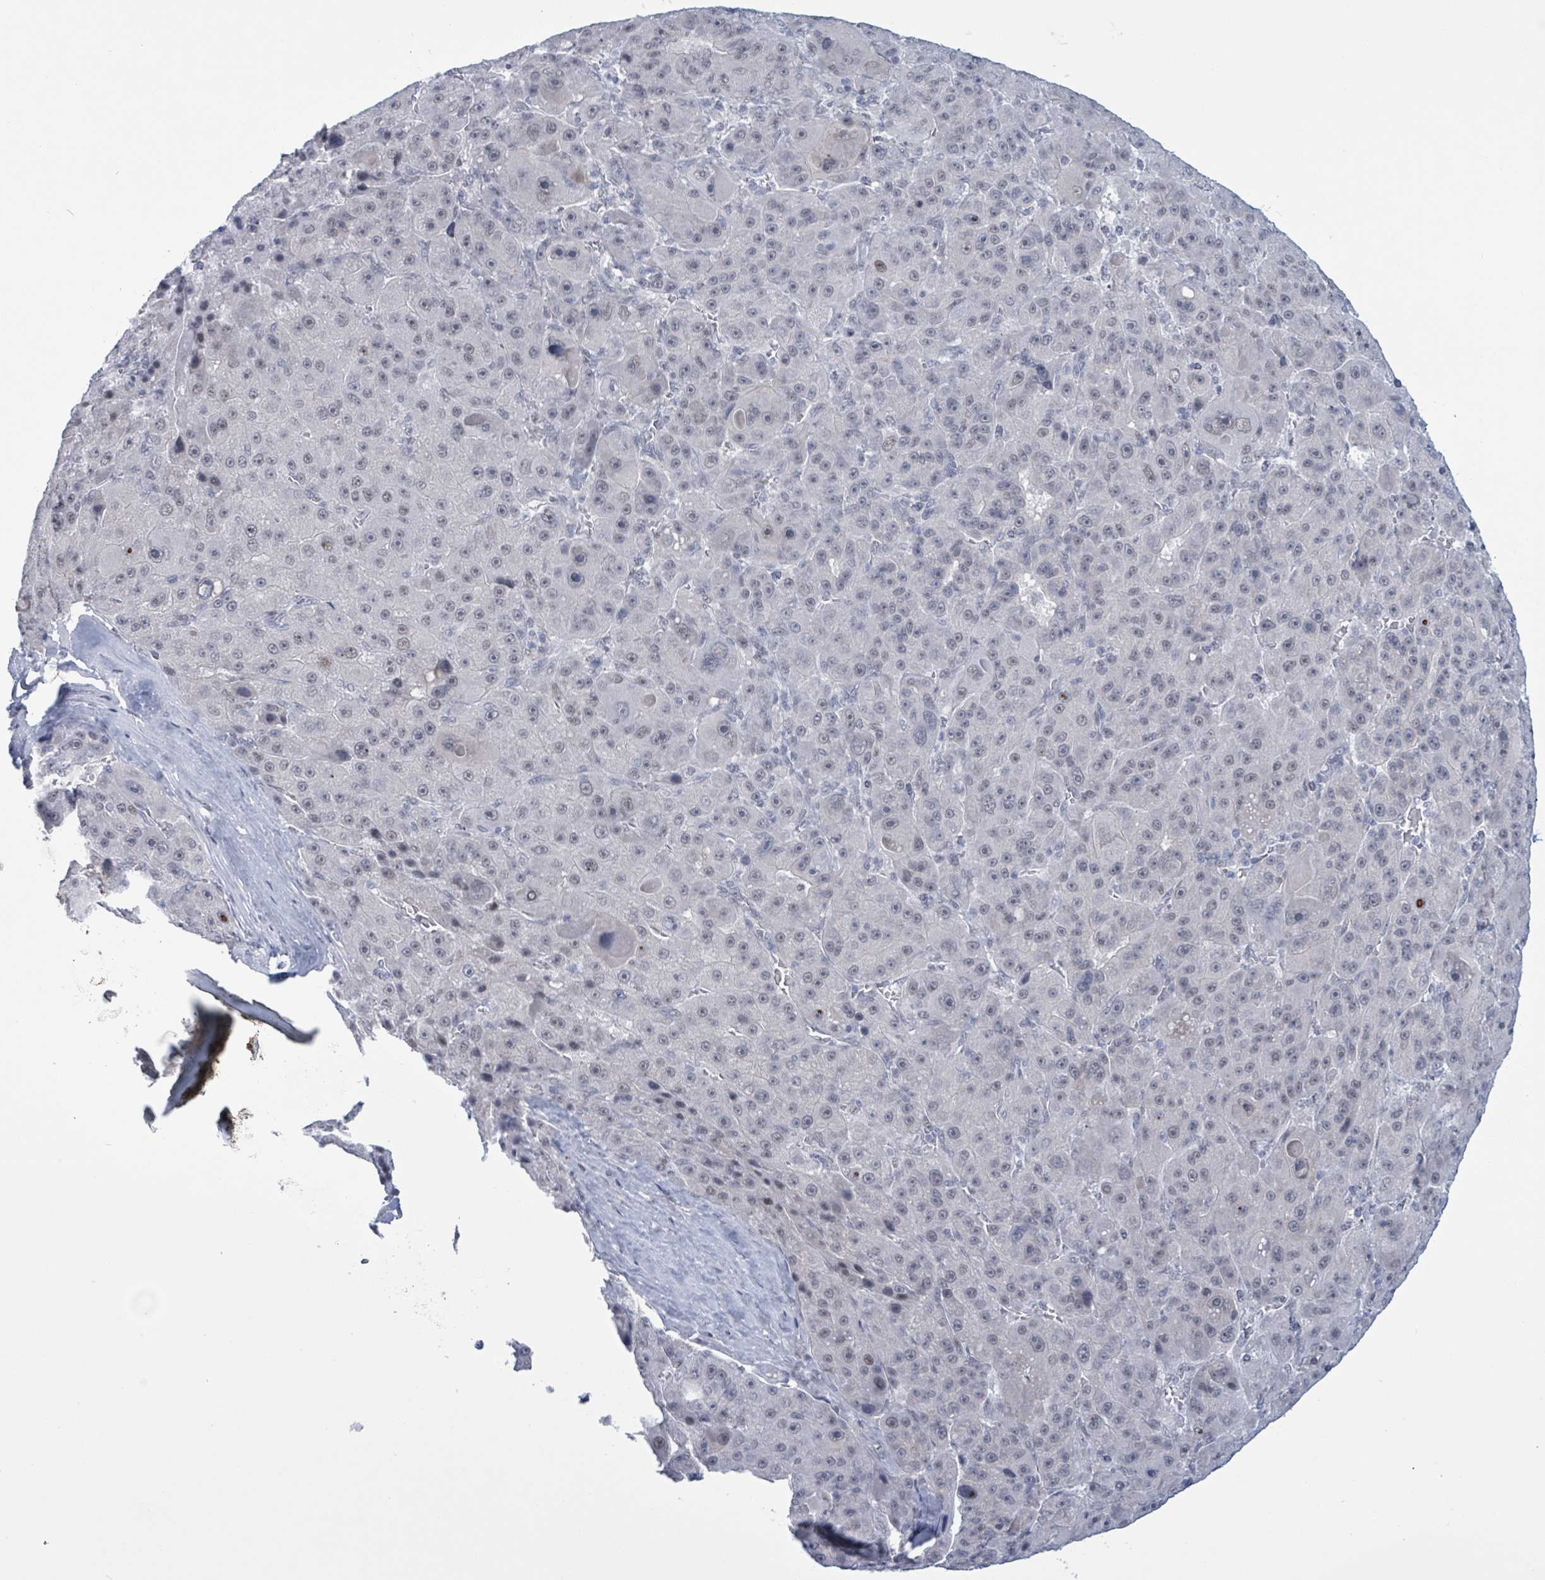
{"staining": {"intensity": "weak", "quantity": "25%-75%", "location": "nuclear"}, "tissue": "liver cancer", "cell_type": "Tumor cells", "image_type": "cancer", "snomed": [{"axis": "morphology", "description": "Carcinoma, Hepatocellular, NOS"}, {"axis": "topography", "description": "Liver"}], "caption": "IHC staining of liver cancer (hepatocellular carcinoma), which demonstrates low levels of weak nuclear expression in about 25%-75% of tumor cells indicating weak nuclear protein staining. The staining was performed using DAB (3,3'-diaminobenzidine) (brown) for protein detection and nuclei were counterstained in hematoxylin (blue).", "gene": "CT45A5", "patient": {"sex": "male", "age": 76}}